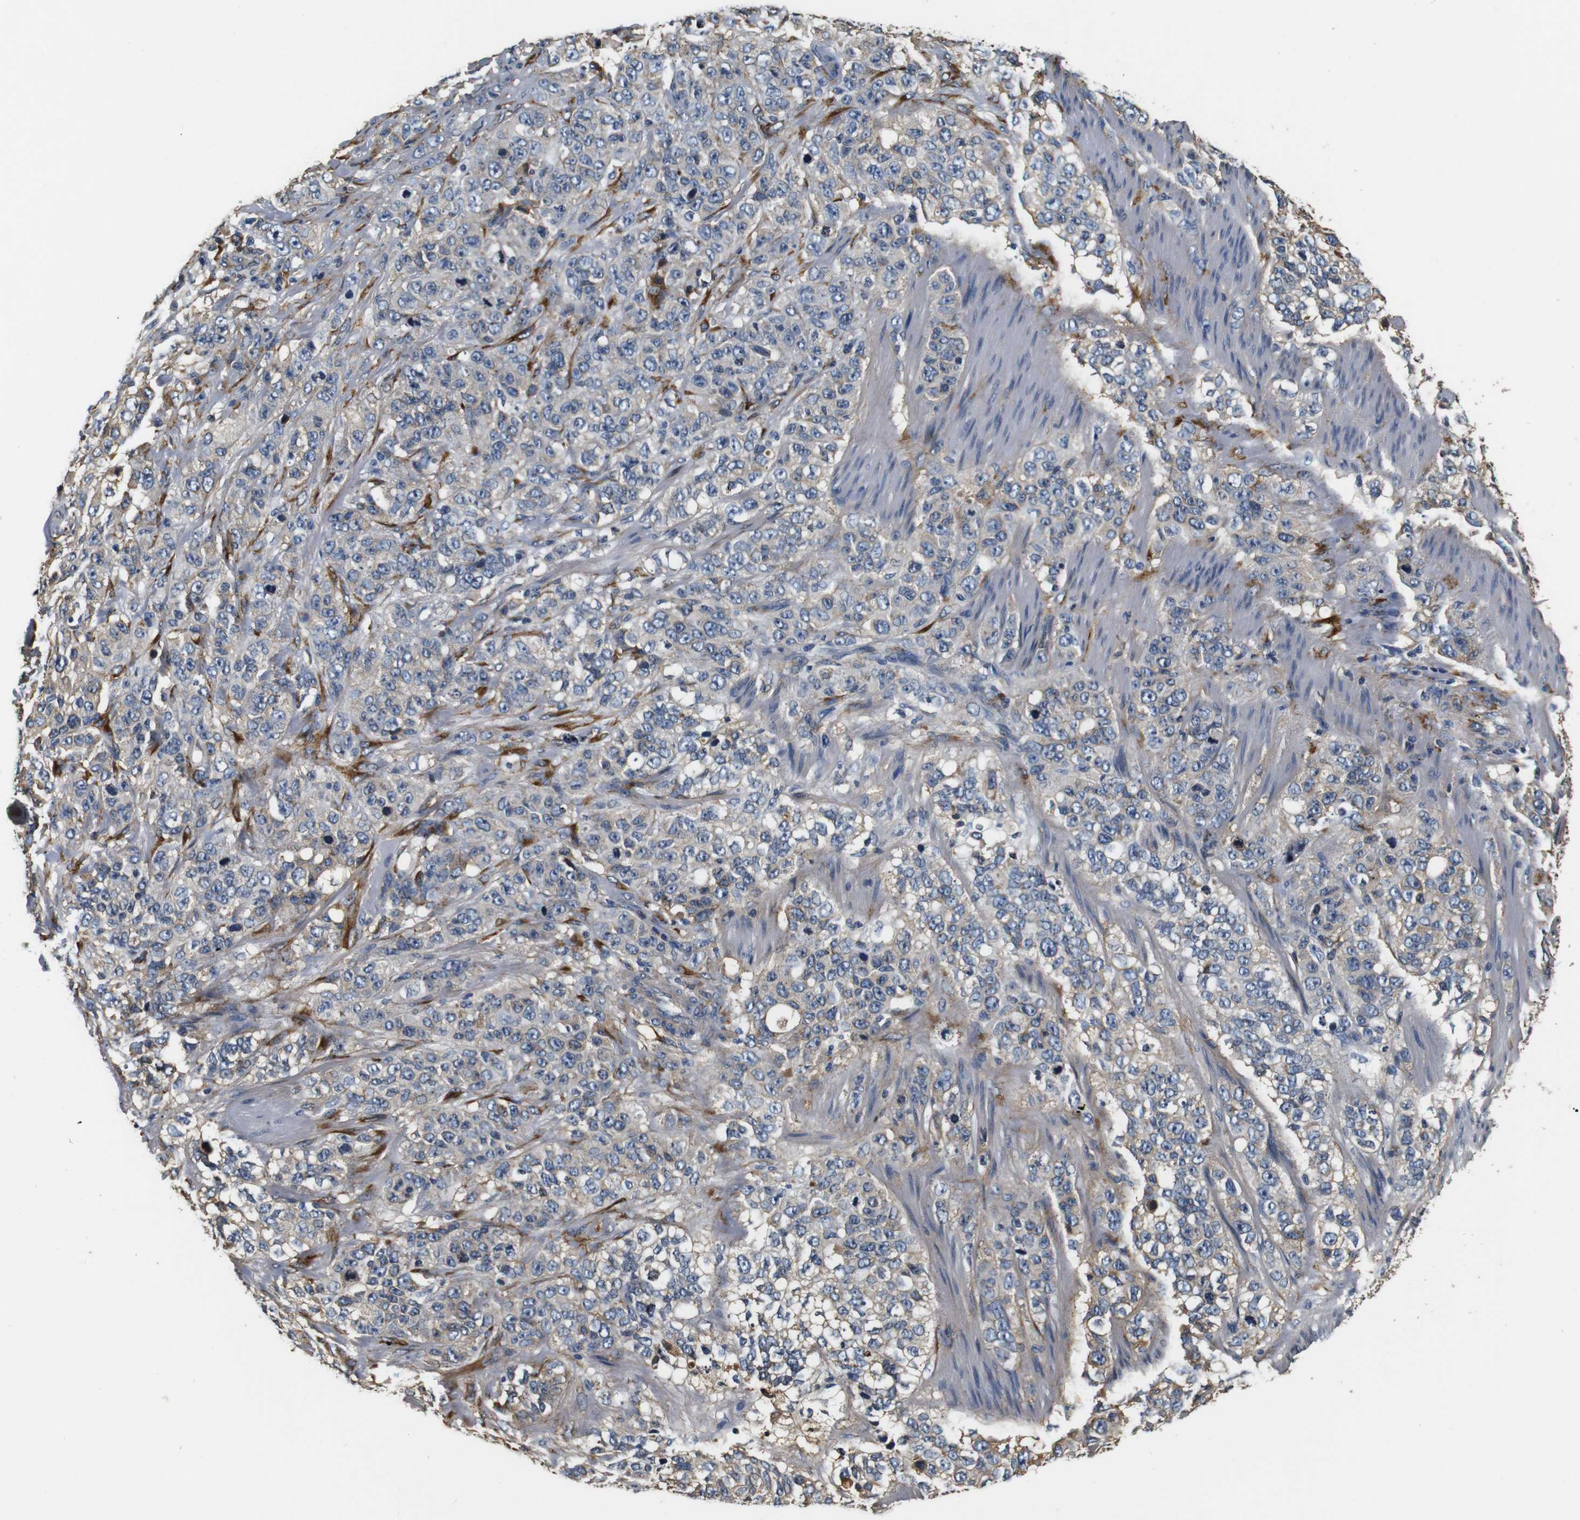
{"staining": {"intensity": "weak", "quantity": "<25%", "location": "cytoplasmic/membranous"}, "tissue": "stomach cancer", "cell_type": "Tumor cells", "image_type": "cancer", "snomed": [{"axis": "morphology", "description": "Adenocarcinoma, NOS"}, {"axis": "topography", "description": "Stomach"}], "caption": "This is an IHC image of stomach cancer (adenocarcinoma). There is no positivity in tumor cells.", "gene": "COL1A1", "patient": {"sex": "male", "age": 48}}